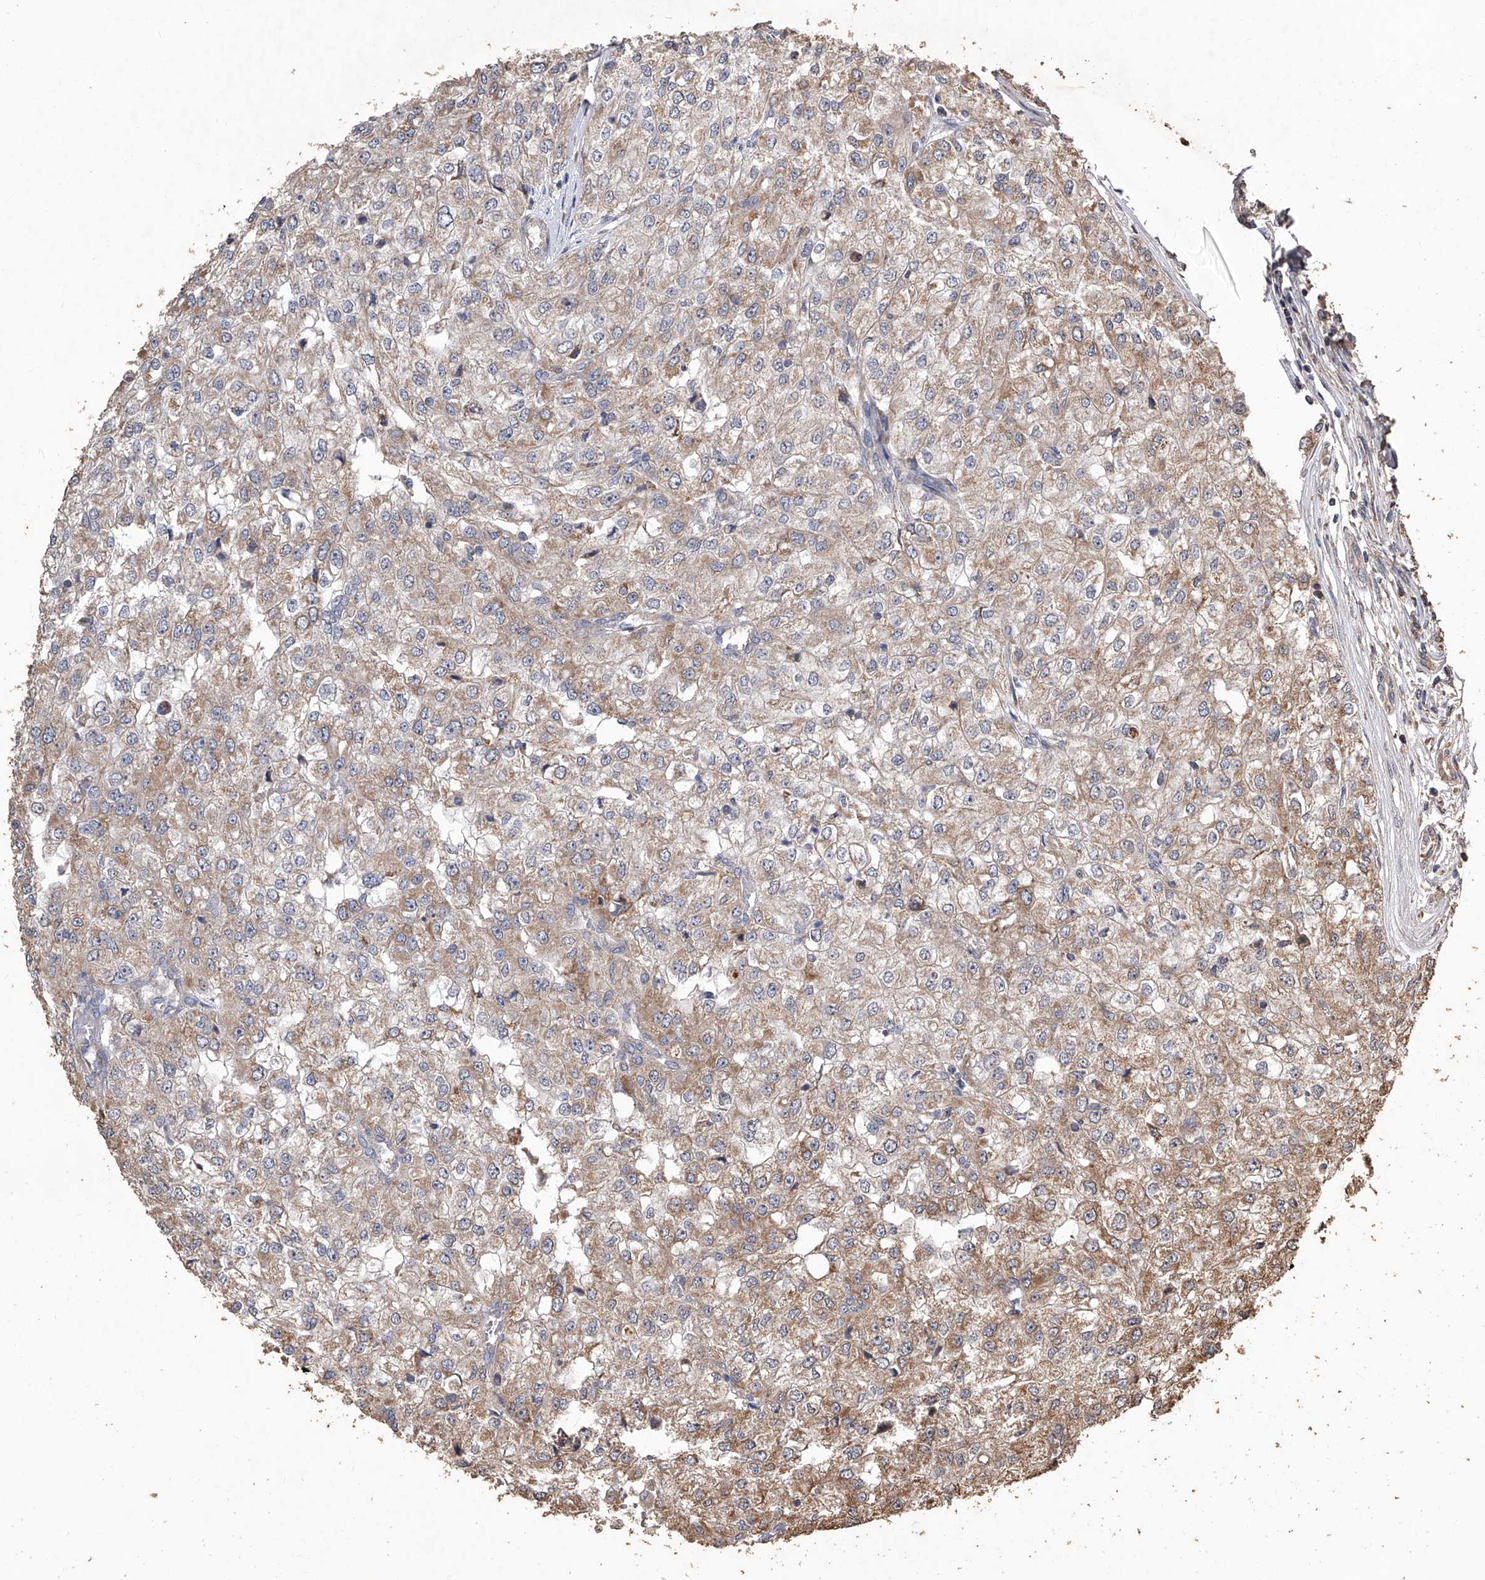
{"staining": {"intensity": "moderate", "quantity": ">75%", "location": "cytoplasmic/membranous"}, "tissue": "renal cancer", "cell_type": "Tumor cells", "image_type": "cancer", "snomed": [{"axis": "morphology", "description": "Adenocarcinoma, NOS"}, {"axis": "topography", "description": "Kidney"}], "caption": "Immunohistochemistry of human adenocarcinoma (renal) demonstrates medium levels of moderate cytoplasmic/membranous staining in about >75% of tumor cells.", "gene": "LTV1", "patient": {"sex": "female", "age": 54}}